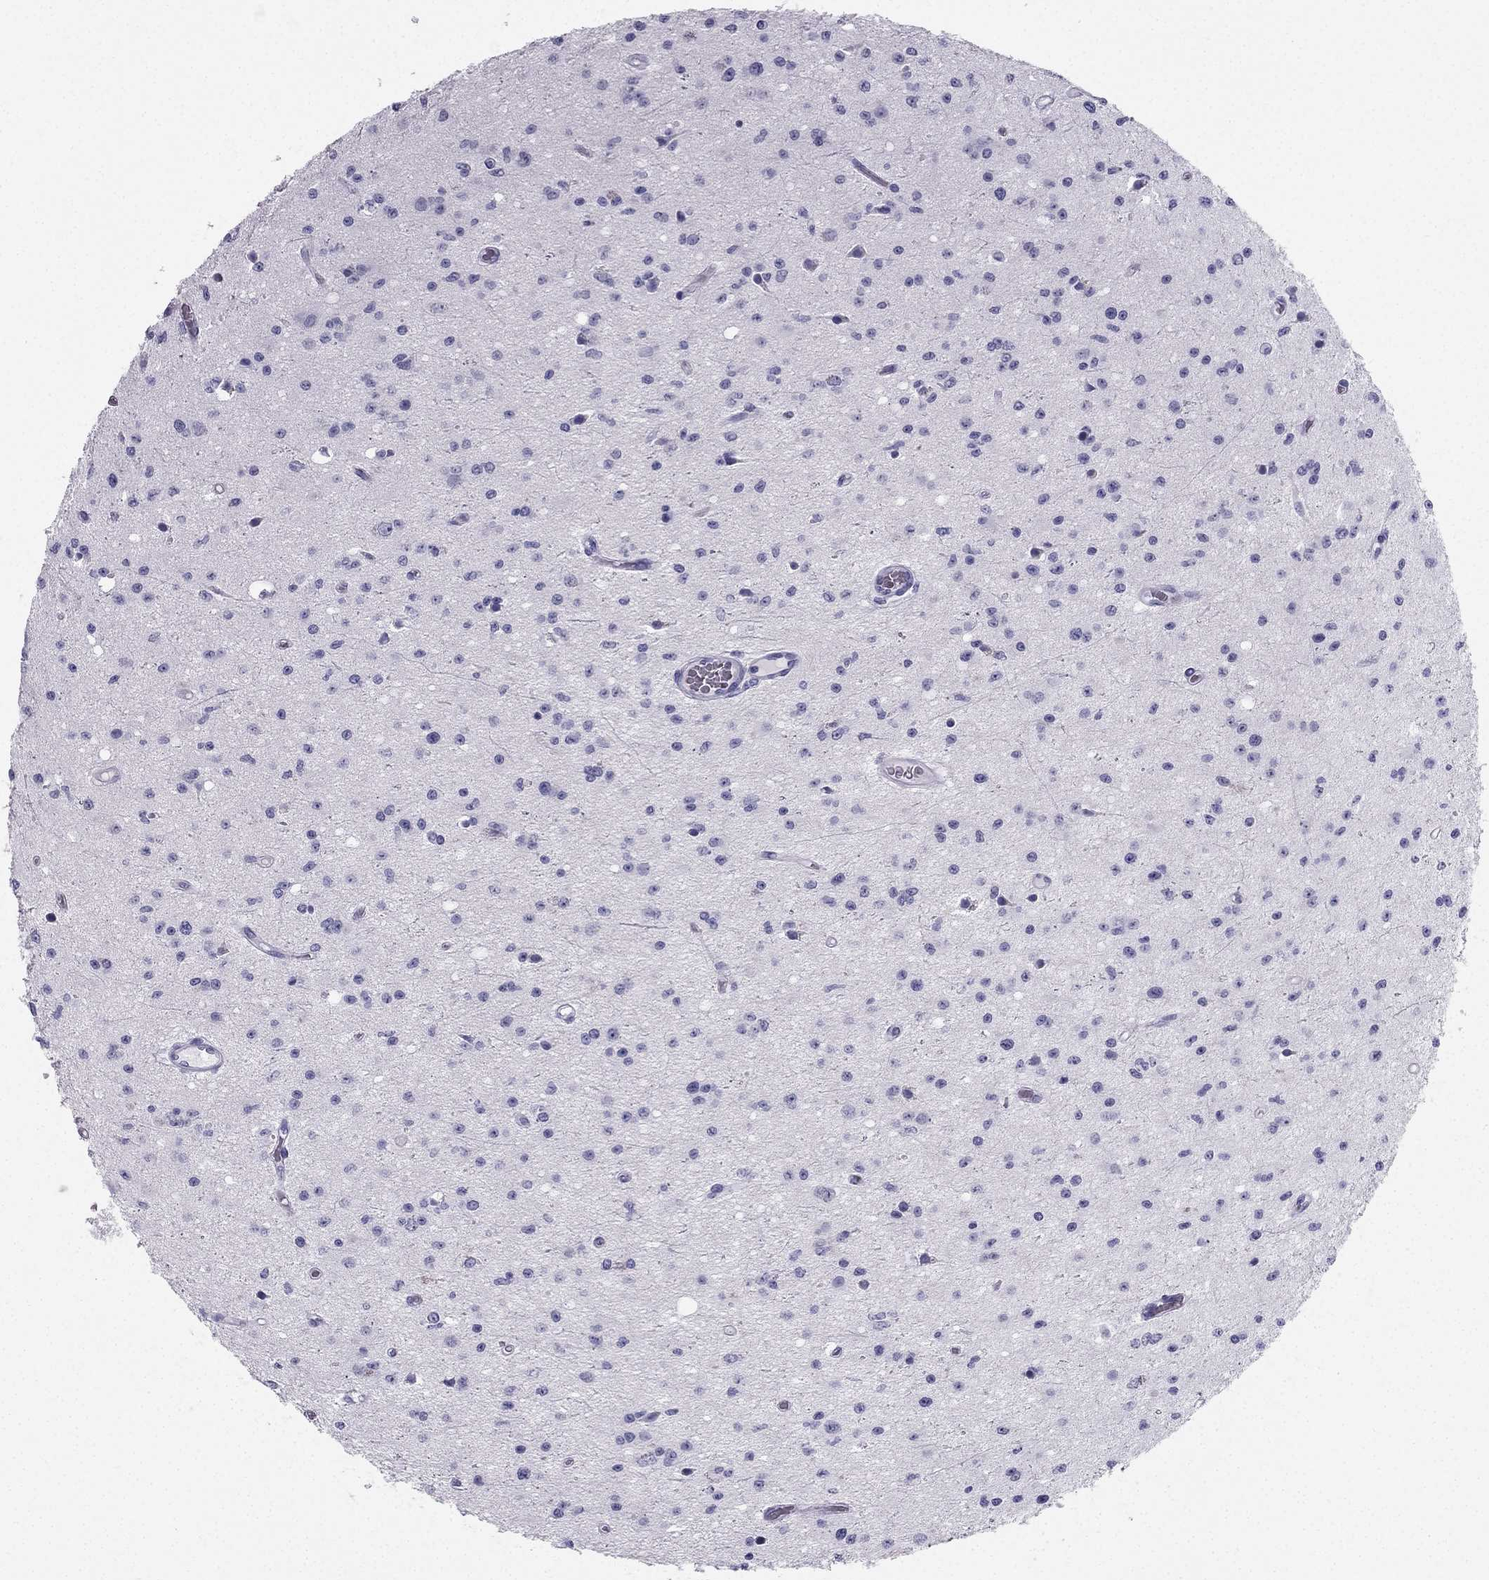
{"staining": {"intensity": "negative", "quantity": "none", "location": "none"}, "tissue": "glioma", "cell_type": "Tumor cells", "image_type": "cancer", "snomed": [{"axis": "morphology", "description": "Glioma, malignant, Low grade"}, {"axis": "topography", "description": "Brain"}], "caption": "An image of malignant low-grade glioma stained for a protein shows no brown staining in tumor cells.", "gene": "TFF3", "patient": {"sex": "female", "age": 45}}